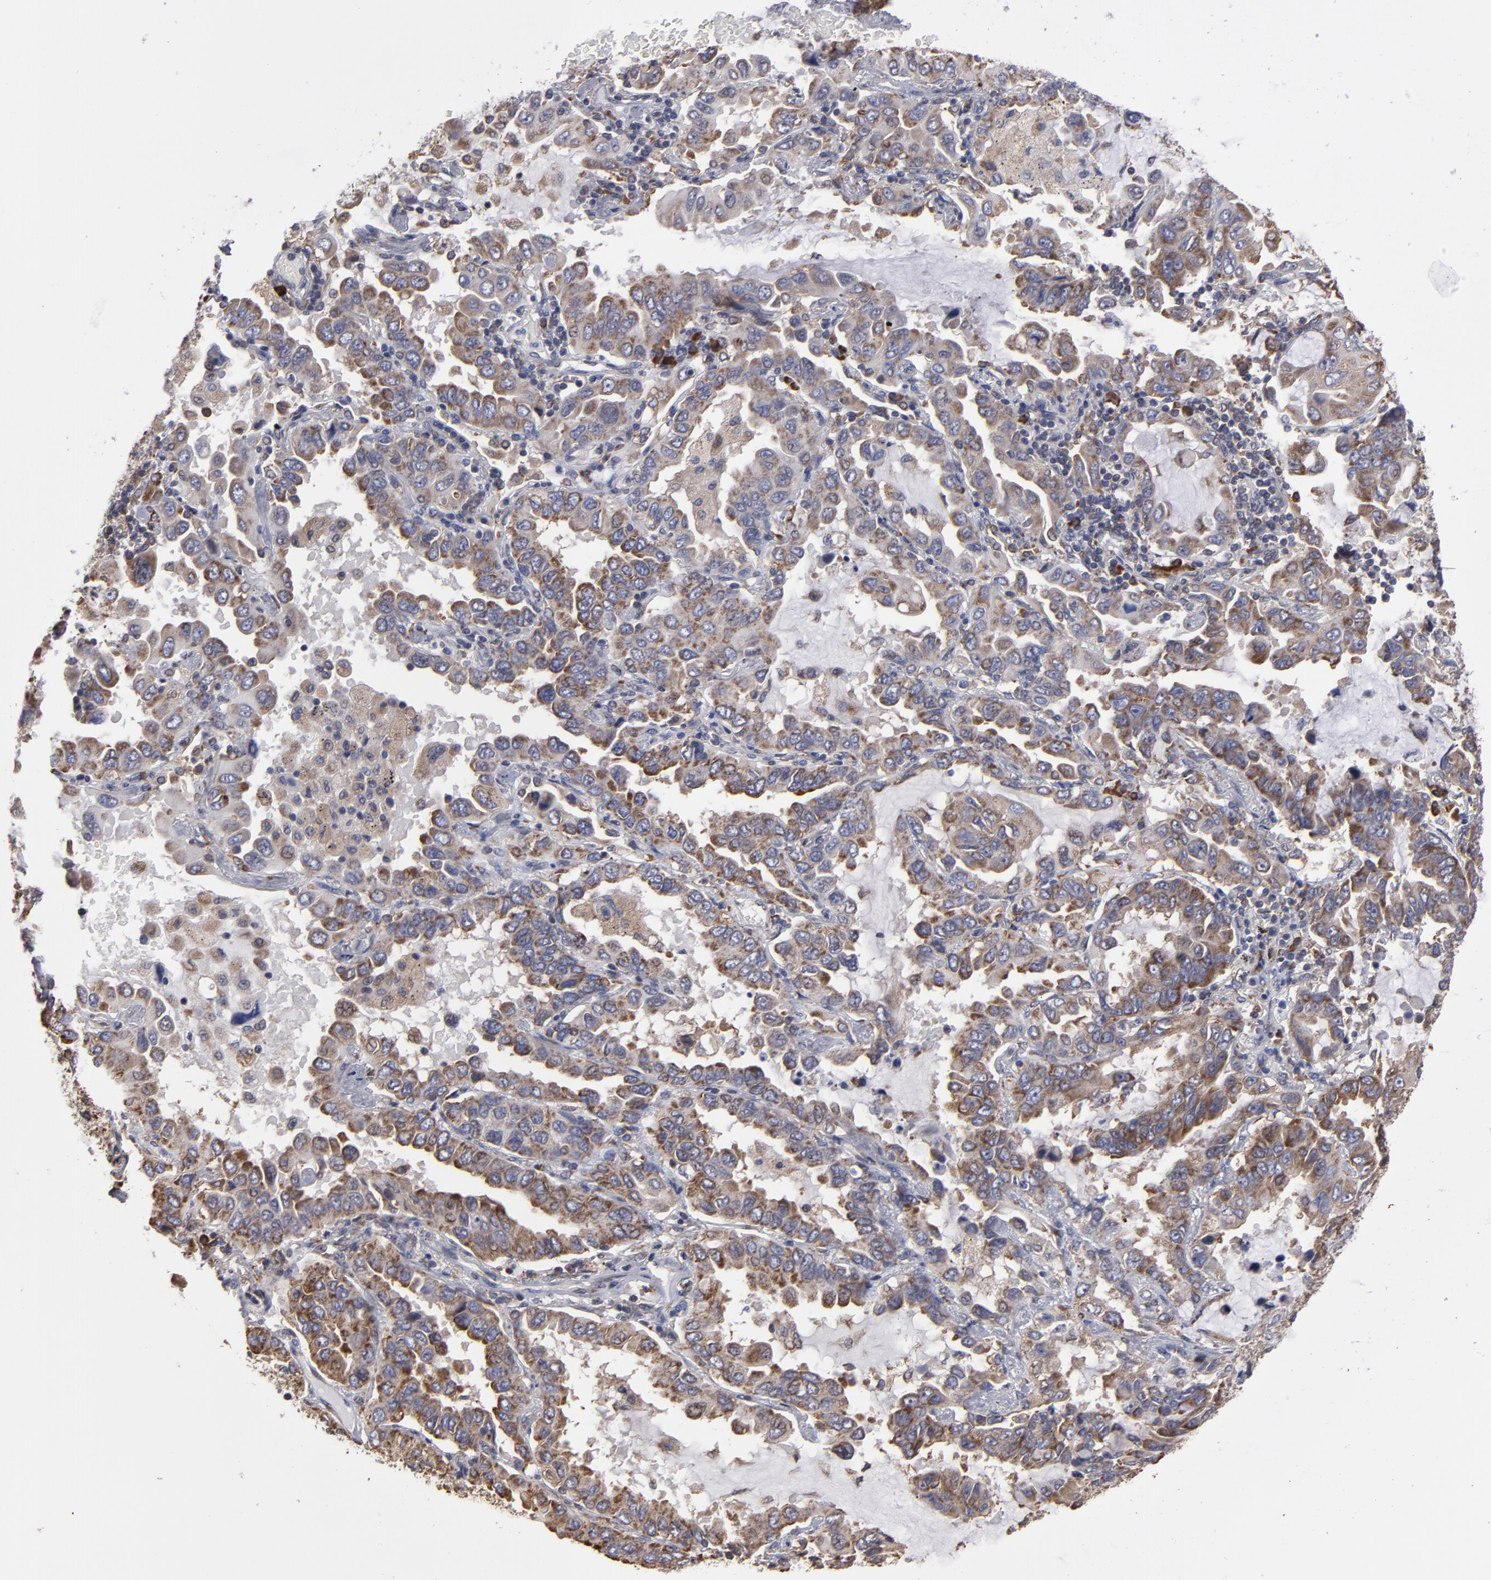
{"staining": {"intensity": "moderate", "quantity": ">75%", "location": "cytoplasmic/membranous"}, "tissue": "lung cancer", "cell_type": "Tumor cells", "image_type": "cancer", "snomed": [{"axis": "morphology", "description": "Adenocarcinoma, NOS"}, {"axis": "topography", "description": "Lung"}], "caption": "Immunohistochemistry (IHC) micrograph of human lung adenocarcinoma stained for a protein (brown), which shows medium levels of moderate cytoplasmic/membranous staining in about >75% of tumor cells.", "gene": "SND1", "patient": {"sex": "male", "age": 64}}